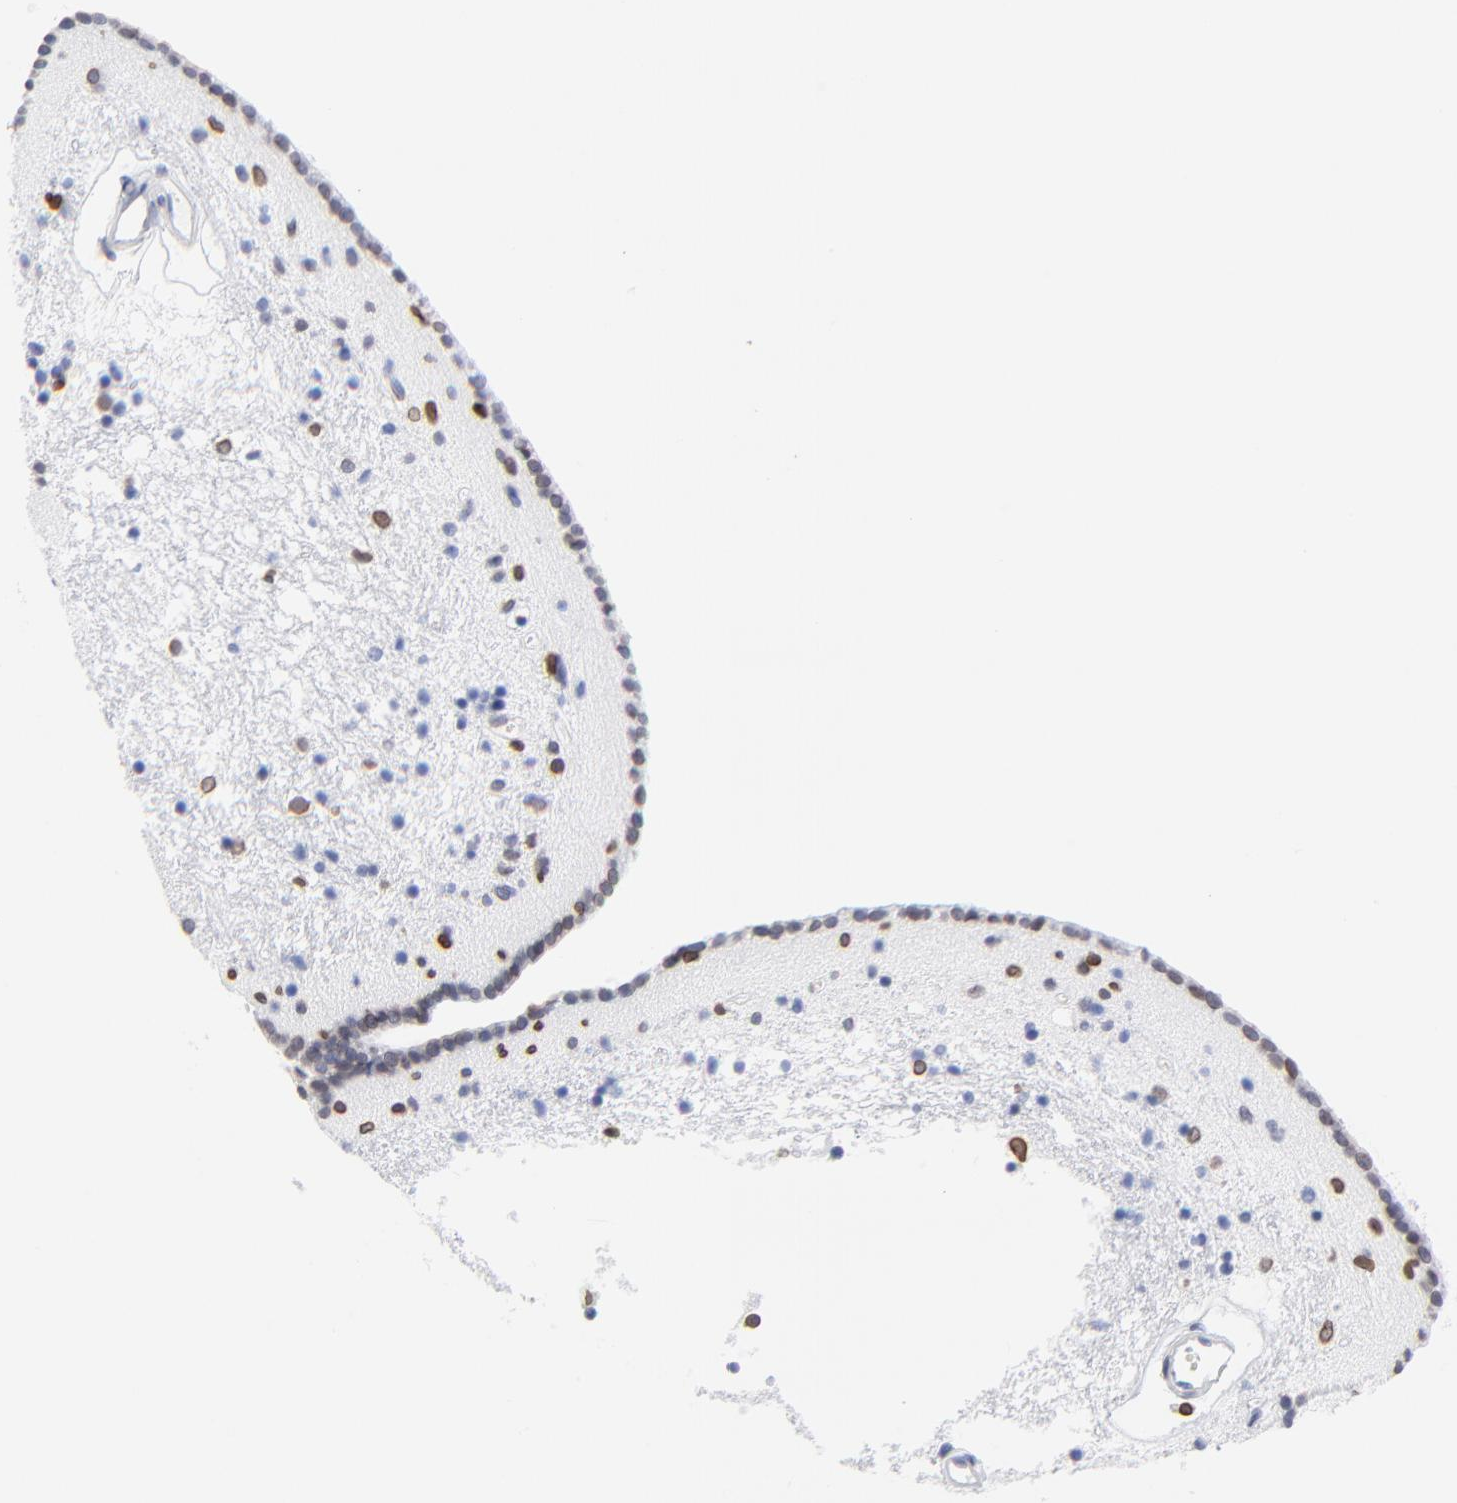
{"staining": {"intensity": "moderate", "quantity": "<25%", "location": "cytoplasmic/membranous,nuclear"}, "tissue": "caudate", "cell_type": "Glial cells", "image_type": "normal", "snomed": [{"axis": "morphology", "description": "Normal tissue, NOS"}, {"axis": "topography", "description": "Lateral ventricle wall"}], "caption": "The image demonstrates immunohistochemical staining of benign caudate. There is moderate cytoplasmic/membranous,nuclear positivity is present in about <25% of glial cells. The staining was performed using DAB to visualize the protein expression in brown, while the nuclei were stained in blue with hematoxylin (Magnification: 20x).", "gene": "THAP7", "patient": {"sex": "male", "age": 45}}